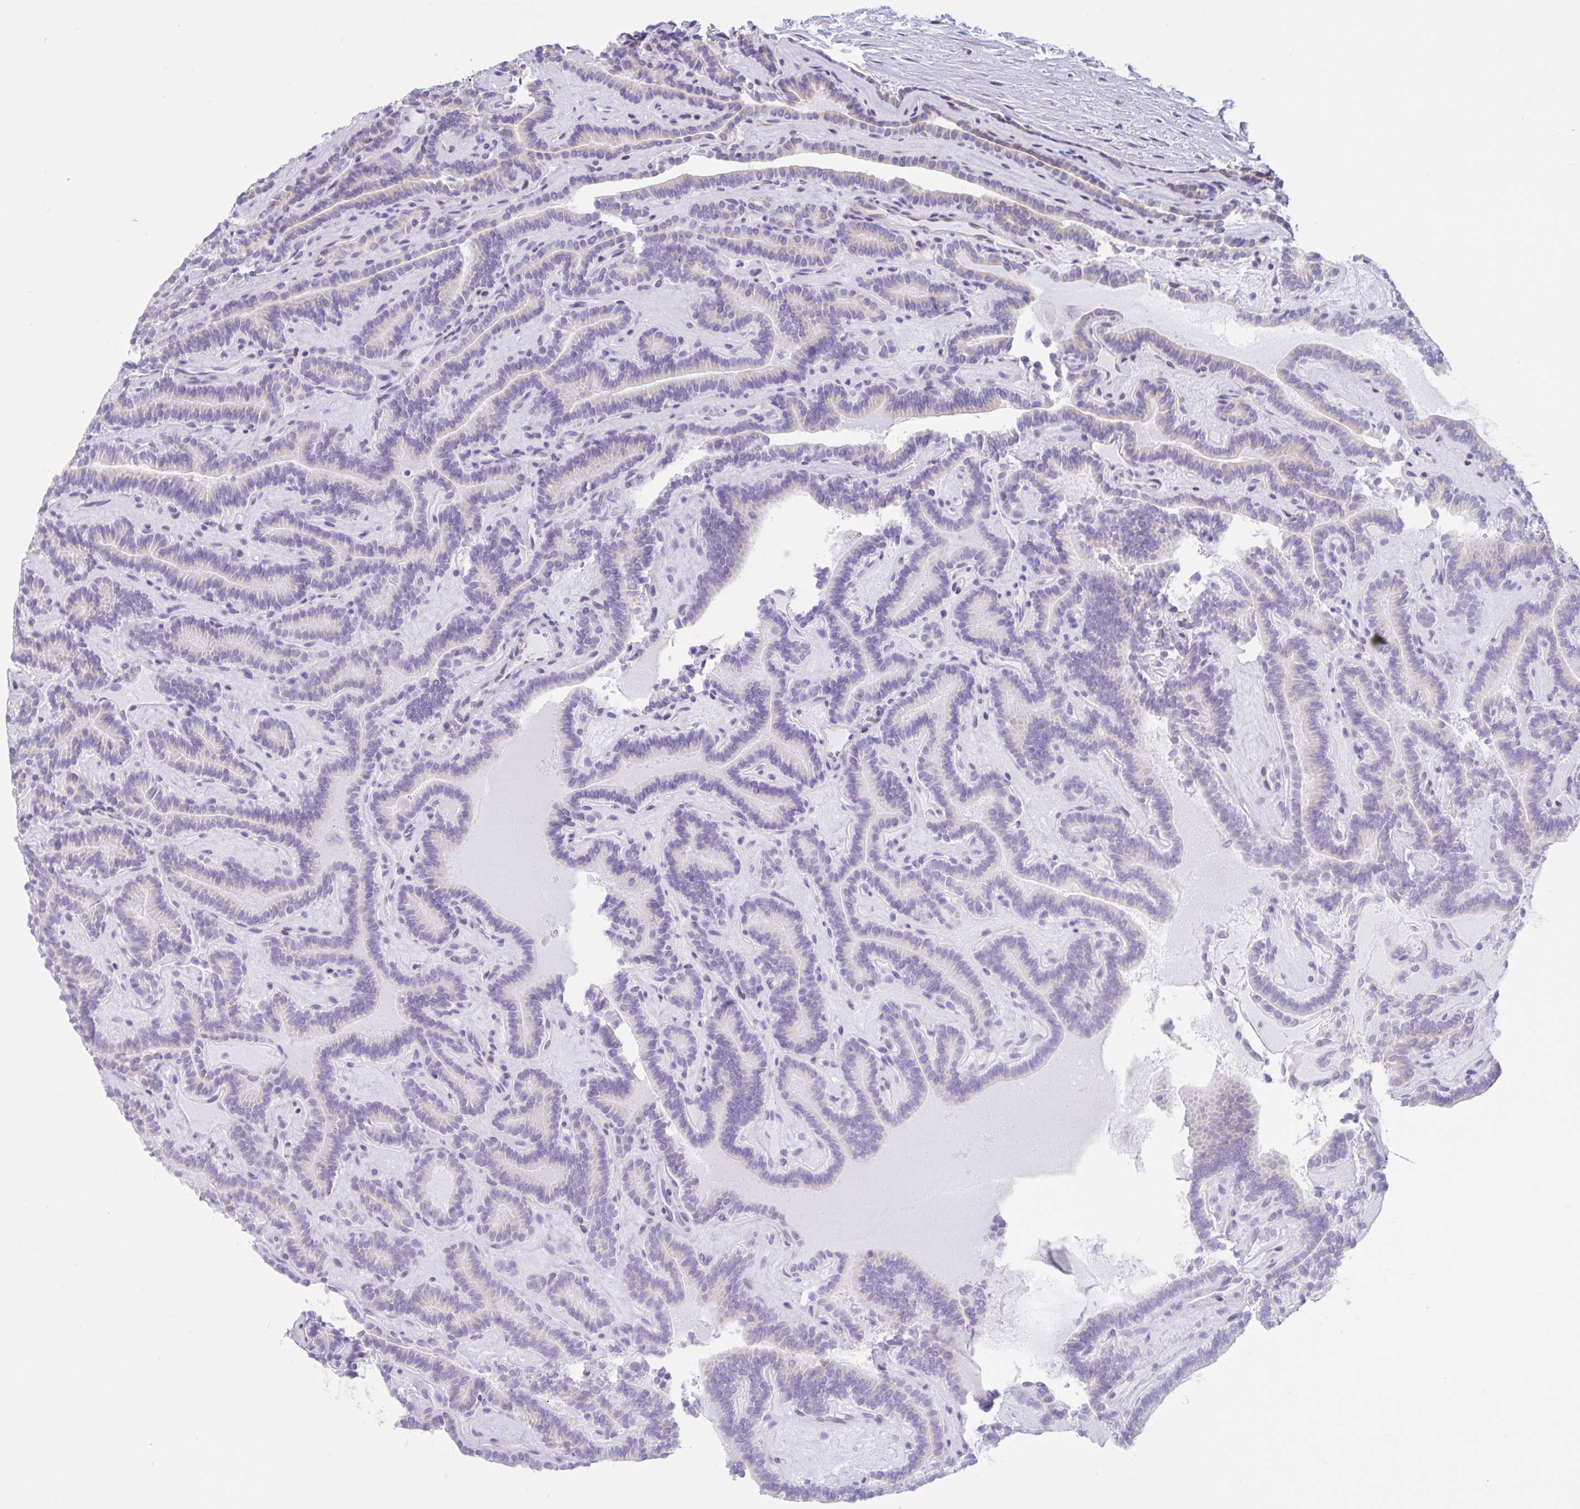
{"staining": {"intensity": "negative", "quantity": "none", "location": "none"}, "tissue": "thyroid cancer", "cell_type": "Tumor cells", "image_type": "cancer", "snomed": [{"axis": "morphology", "description": "Papillary adenocarcinoma, NOS"}, {"axis": "topography", "description": "Thyroid gland"}], "caption": "DAB (3,3'-diaminobenzidine) immunohistochemical staining of thyroid cancer shows no significant positivity in tumor cells.", "gene": "CAMLG", "patient": {"sex": "female", "age": 21}}